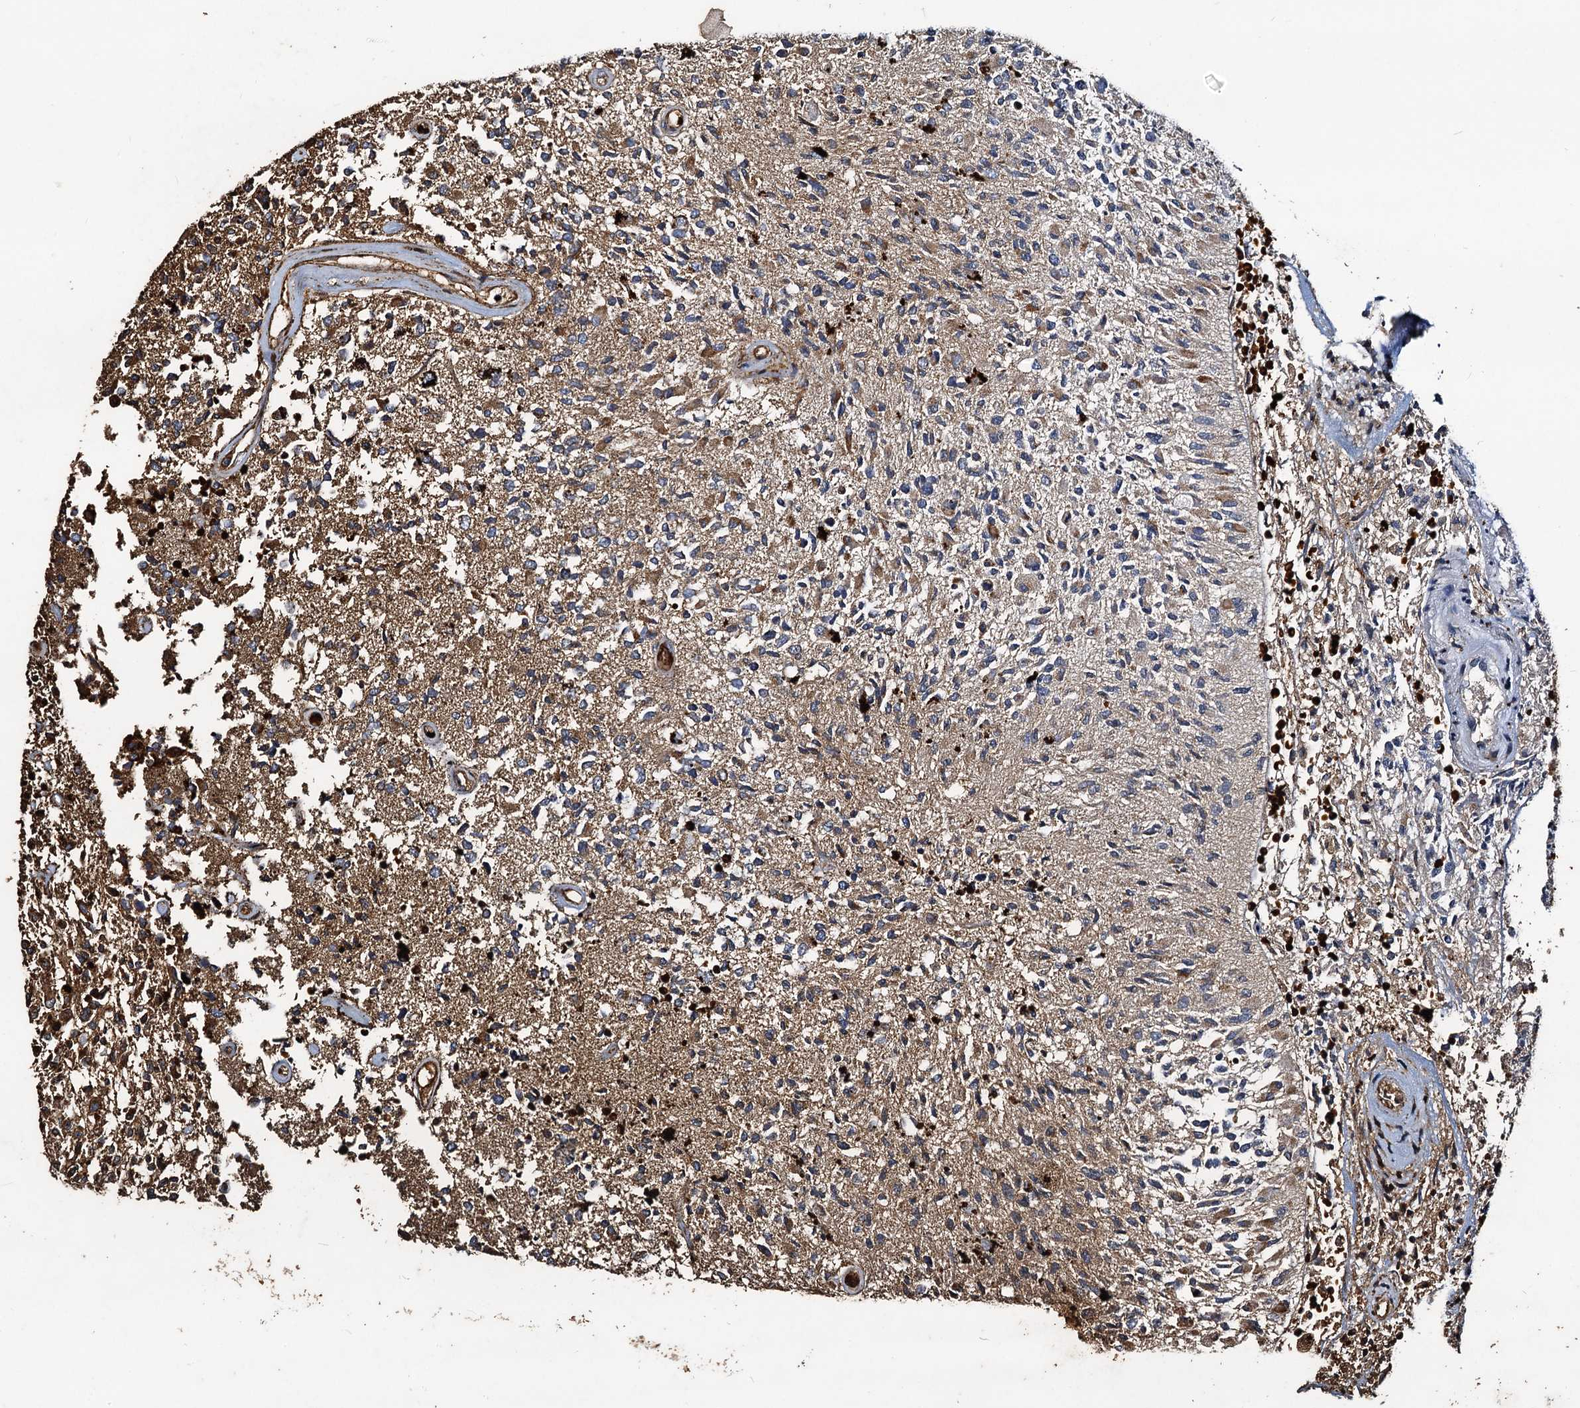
{"staining": {"intensity": "moderate", "quantity": "25%-75%", "location": "cytoplasmic/membranous"}, "tissue": "glioma", "cell_type": "Tumor cells", "image_type": "cancer", "snomed": [{"axis": "morphology", "description": "Glioma, malignant, High grade"}, {"axis": "morphology", "description": "Glioblastoma, NOS"}, {"axis": "topography", "description": "Brain"}], "caption": "The photomicrograph demonstrates a brown stain indicating the presence of a protein in the cytoplasmic/membranous of tumor cells in glioma.", "gene": "NOTCH2NLA", "patient": {"sex": "male", "age": 60}}